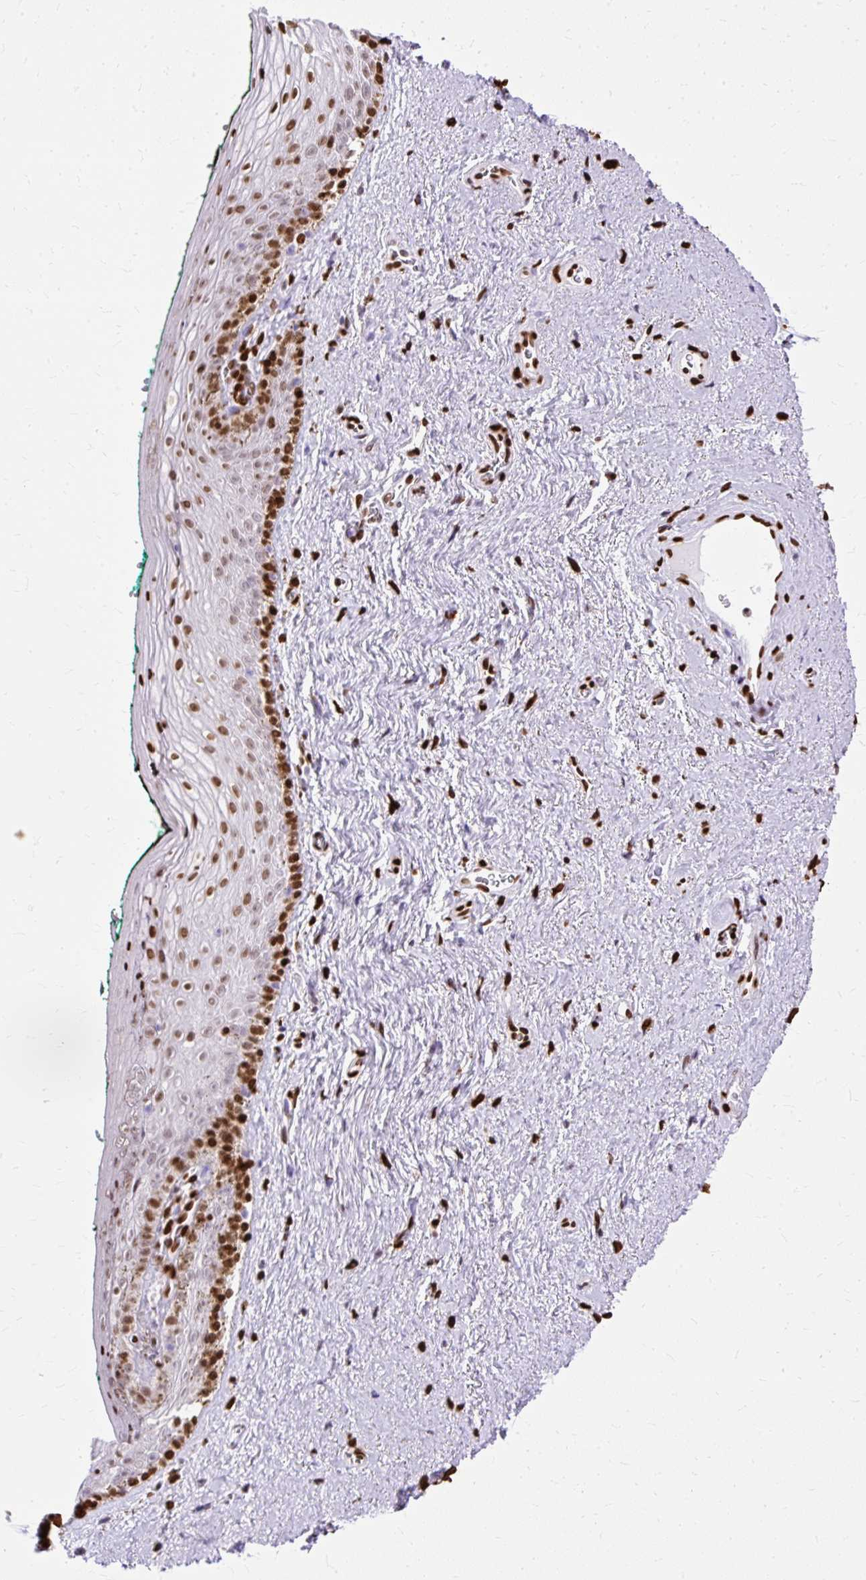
{"staining": {"intensity": "strong", "quantity": ">75%", "location": "nuclear"}, "tissue": "vagina", "cell_type": "Squamous epithelial cells", "image_type": "normal", "snomed": [{"axis": "morphology", "description": "Normal tissue, NOS"}, {"axis": "topography", "description": "Vulva"}, {"axis": "topography", "description": "Vagina"}, {"axis": "topography", "description": "Peripheral nerve tissue"}], "caption": "Protein staining shows strong nuclear expression in about >75% of squamous epithelial cells in benign vagina. (brown staining indicates protein expression, while blue staining denotes nuclei).", "gene": "TMEM184C", "patient": {"sex": "female", "age": 66}}